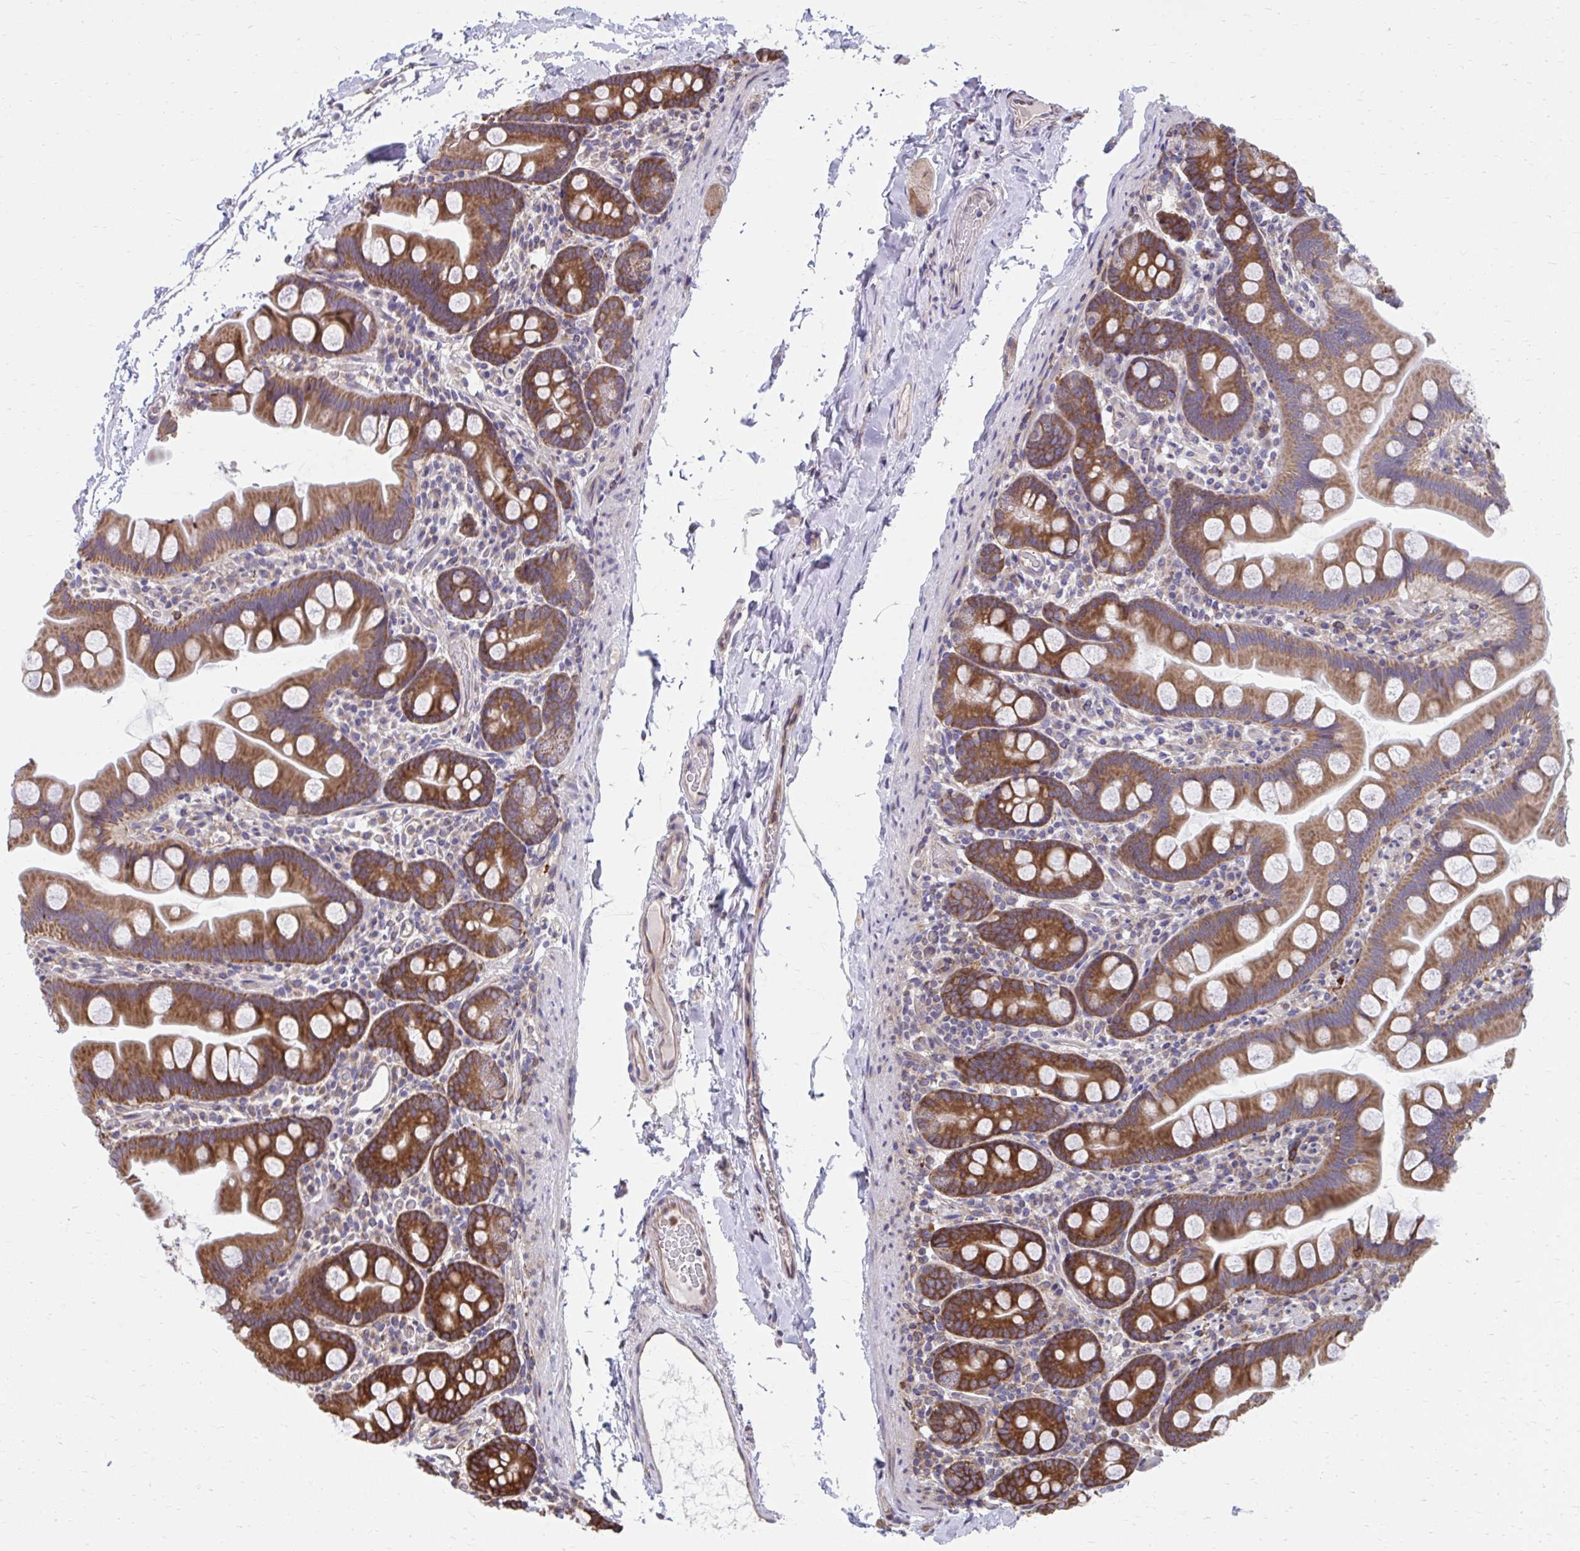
{"staining": {"intensity": "strong", "quantity": ">75%", "location": "cytoplasmic/membranous"}, "tissue": "small intestine", "cell_type": "Glandular cells", "image_type": "normal", "snomed": [{"axis": "morphology", "description": "Normal tissue, NOS"}, {"axis": "topography", "description": "Small intestine"}], "caption": "DAB (3,3'-diaminobenzidine) immunohistochemical staining of benign human small intestine reveals strong cytoplasmic/membranous protein expression in approximately >75% of glandular cells. (Brightfield microscopy of DAB IHC at high magnification).", "gene": "ZNF778", "patient": {"sex": "female", "age": 68}}